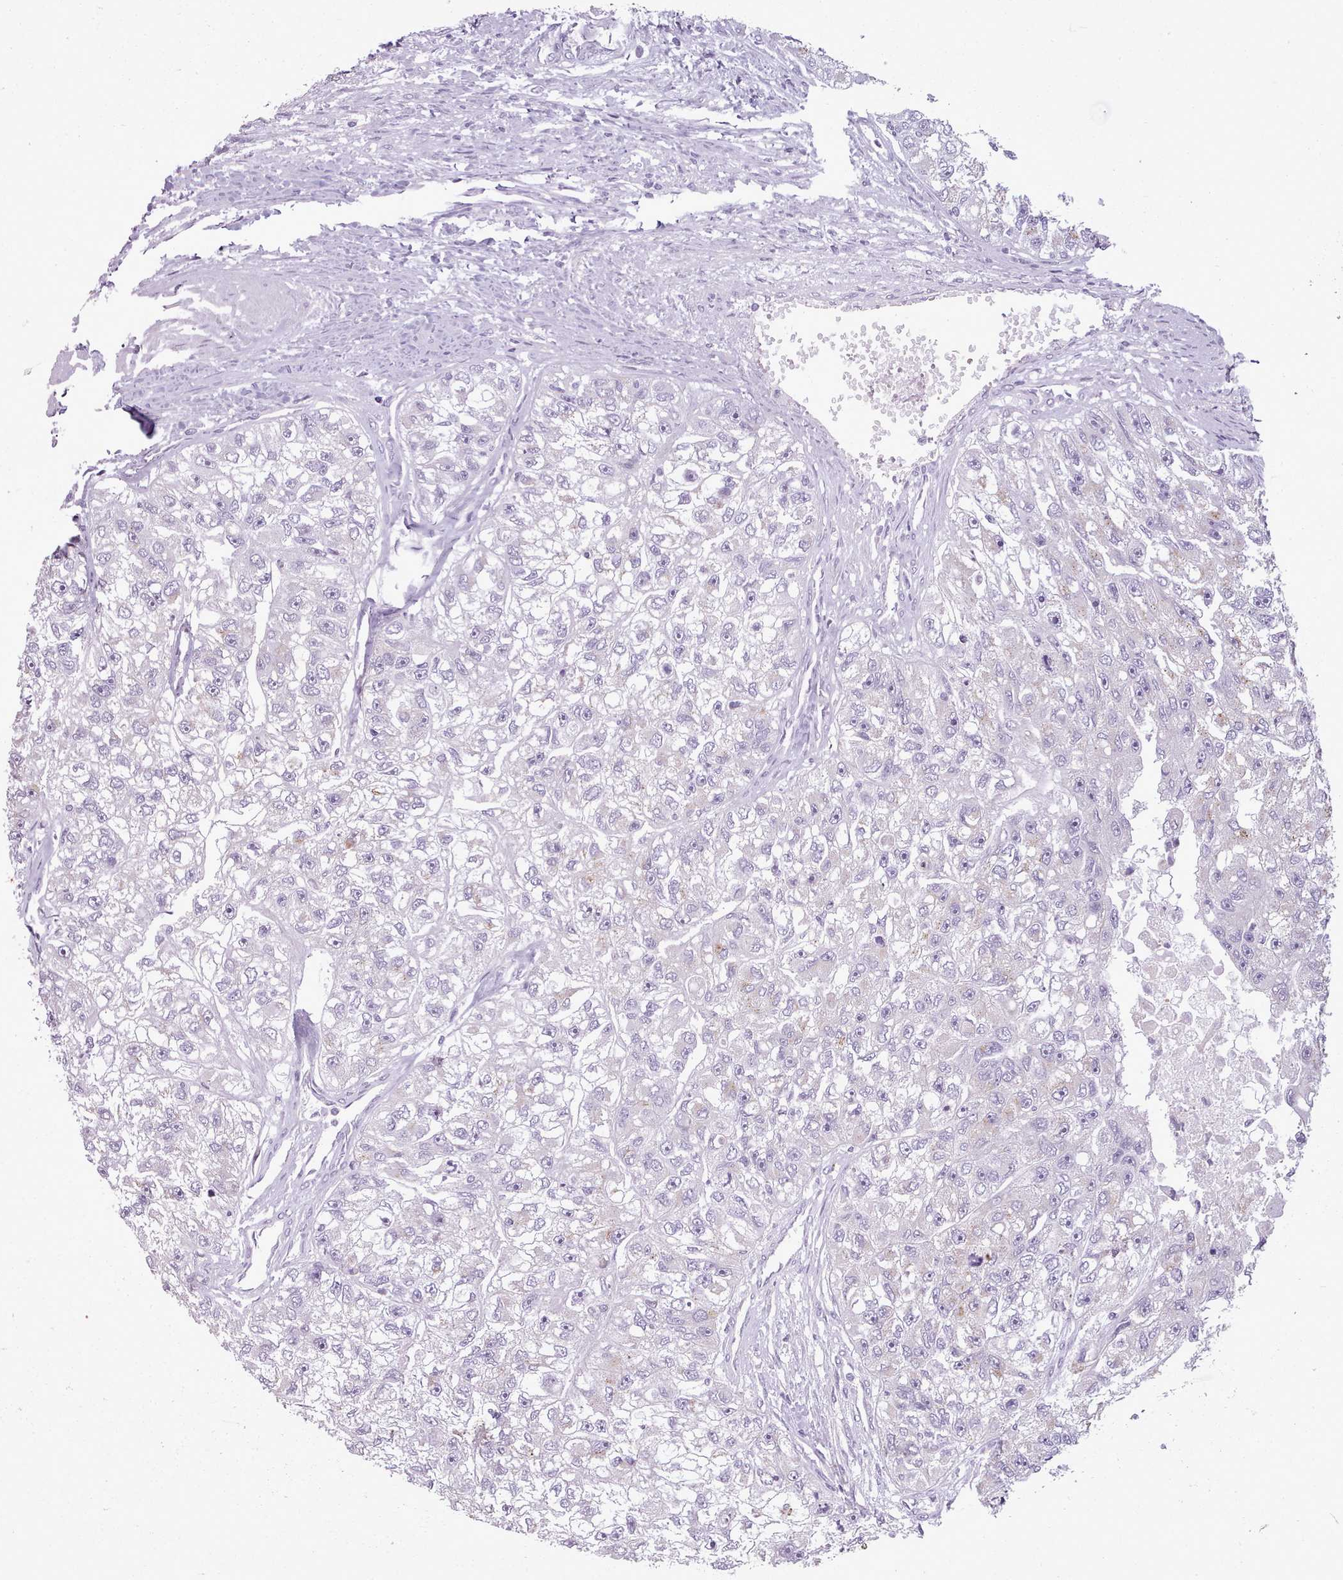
{"staining": {"intensity": "negative", "quantity": "none", "location": "none"}, "tissue": "renal cancer", "cell_type": "Tumor cells", "image_type": "cancer", "snomed": [{"axis": "morphology", "description": "Adenocarcinoma, NOS"}, {"axis": "topography", "description": "Kidney"}], "caption": "A high-resolution micrograph shows immunohistochemistry staining of adenocarcinoma (renal), which displays no significant staining in tumor cells.", "gene": "SLURP1", "patient": {"sex": "male", "age": 63}}